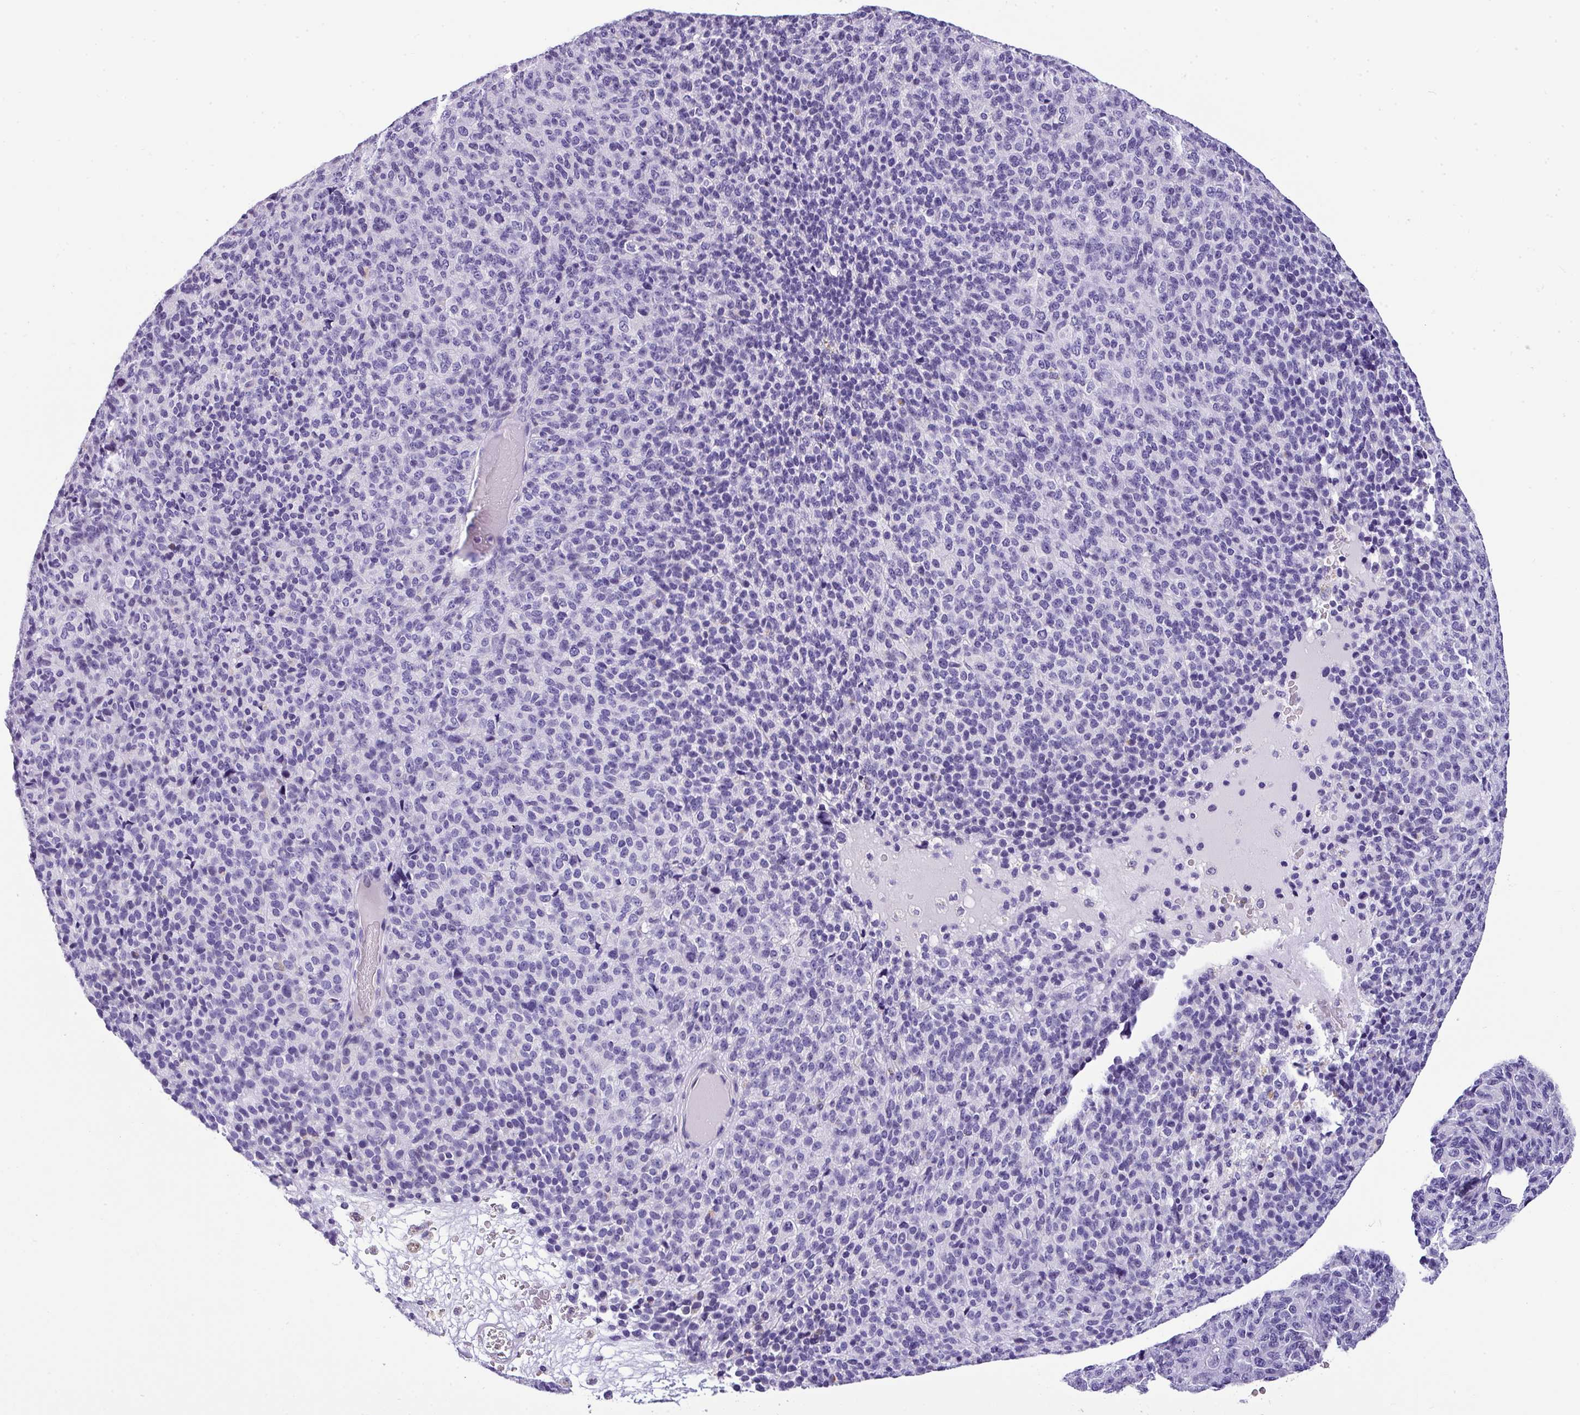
{"staining": {"intensity": "negative", "quantity": "none", "location": "none"}, "tissue": "melanoma", "cell_type": "Tumor cells", "image_type": "cancer", "snomed": [{"axis": "morphology", "description": "Malignant melanoma, Metastatic site"}, {"axis": "topography", "description": "Brain"}], "caption": "Immunohistochemistry micrograph of neoplastic tissue: melanoma stained with DAB (3,3'-diaminobenzidine) shows no significant protein staining in tumor cells.", "gene": "MUC21", "patient": {"sex": "female", "age": 56}}